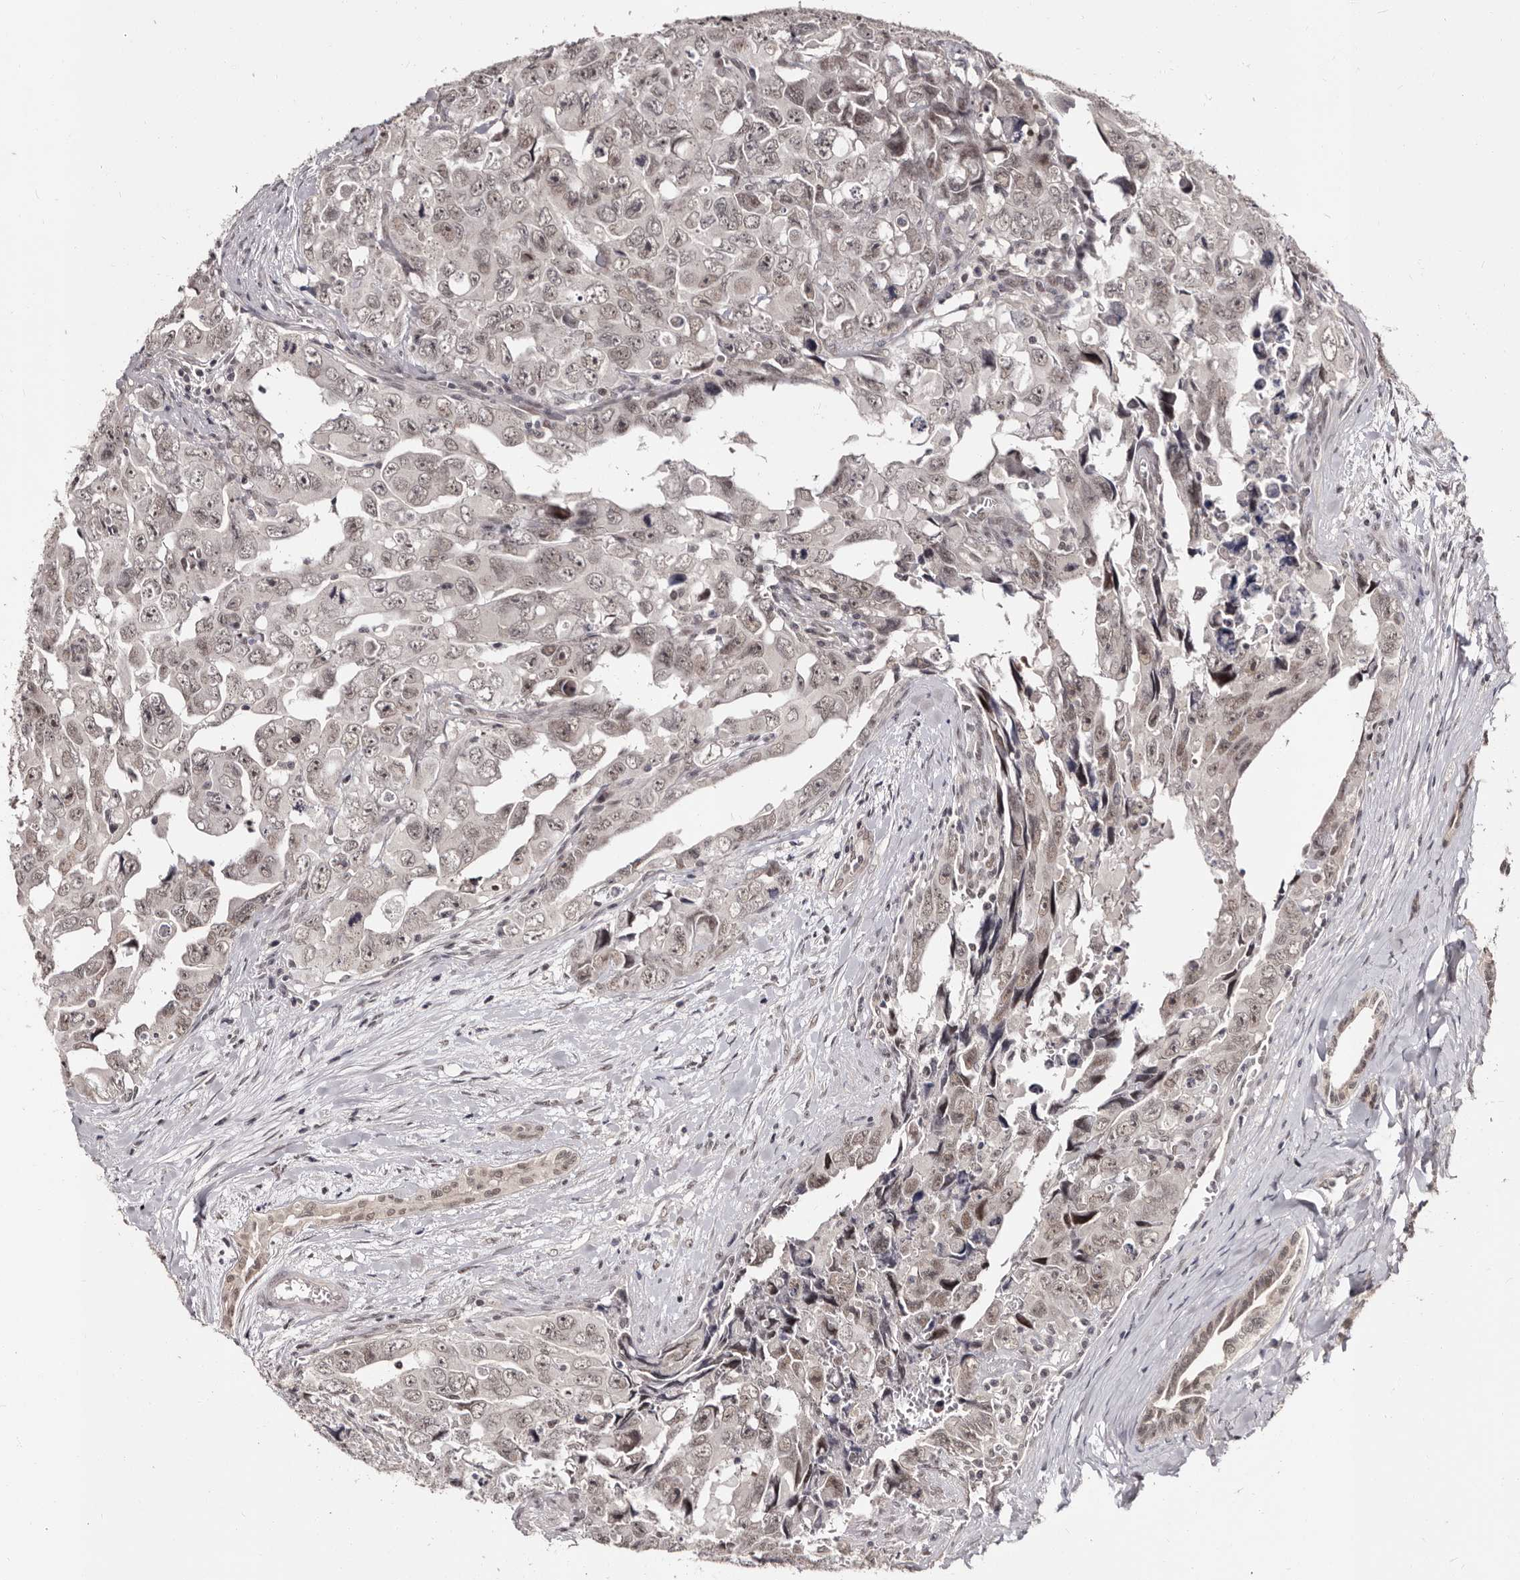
{"staining": {"intensity": "weak", "quantity": "<25%", "location": "nuclear"}, "tissue": "testis cancer", "cell_type": "Tumor cells", "image_type": "cancer", "snomed": [{"axis": "morphology", "description": "Carcinoma, Embryonal, NOS"}, {"axis": "topography", "description": "Testis"}], "caption": "Immunohistochemistry (IHC) image of testis cancer (embryonal carcinoma) stained for a protein (brown), which demonstrates no positivity in tumor cells.", "gene": "TBC1D22B", "patient": {"sex": "male", "age": 28}}